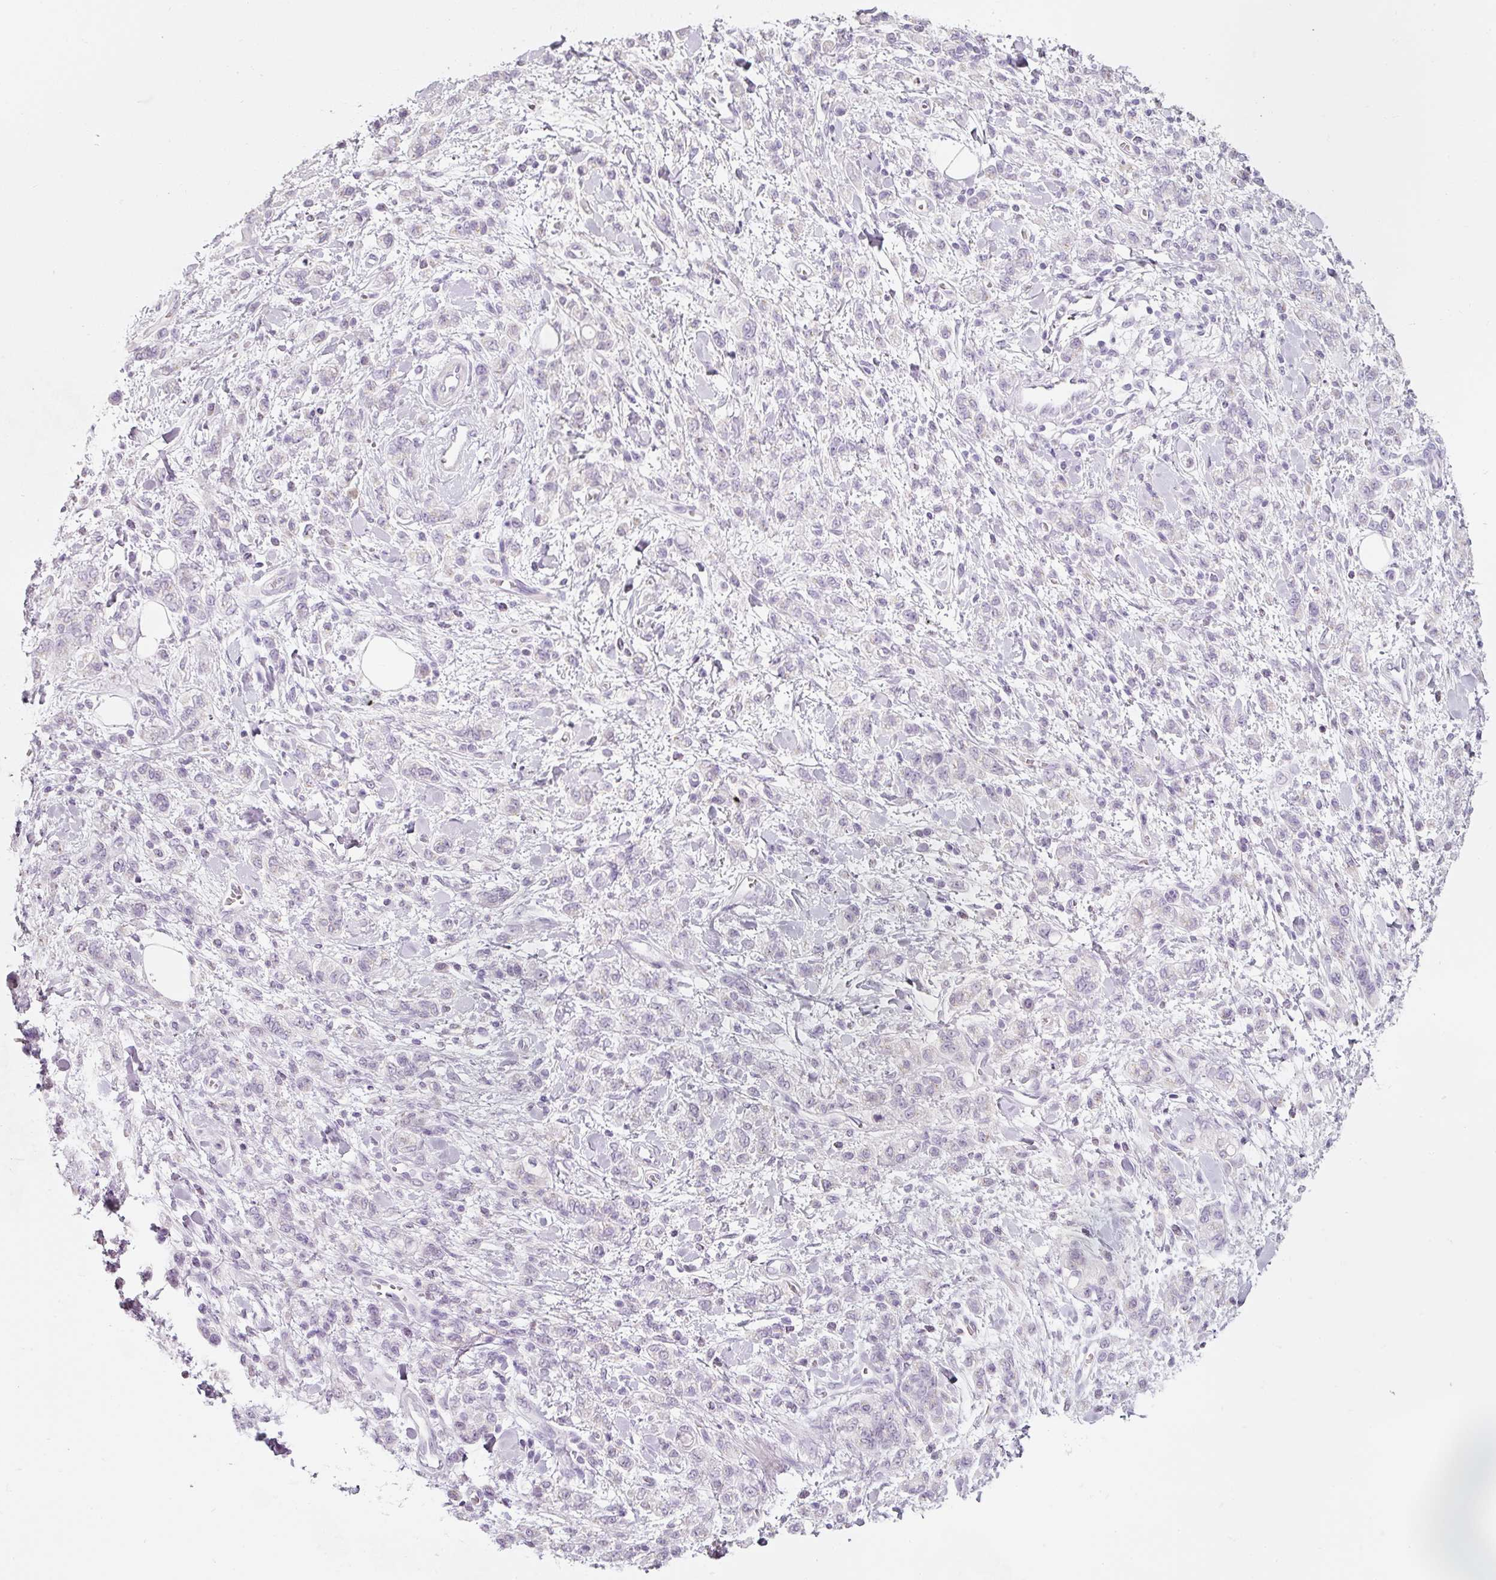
{"staining": {"intensity": "negative", "quantity": "none", "location": "none"}, "tissue": "stomach cancer", "cell_type": "Tumor cells", "image_type": "cancer", "snomed": [{"axis": "morphology", "description": "Adenocarcinoma, NOS"}, {"axis": "topography", "description": "Stomach"}], "caption": "The immunohistochemistry (IHC) histopathology image has no significant expression in tumor cells of stomach cancer tissue.", "gene": "ENSG00000206549", "patient": {"sex": "male", "age": 77}}